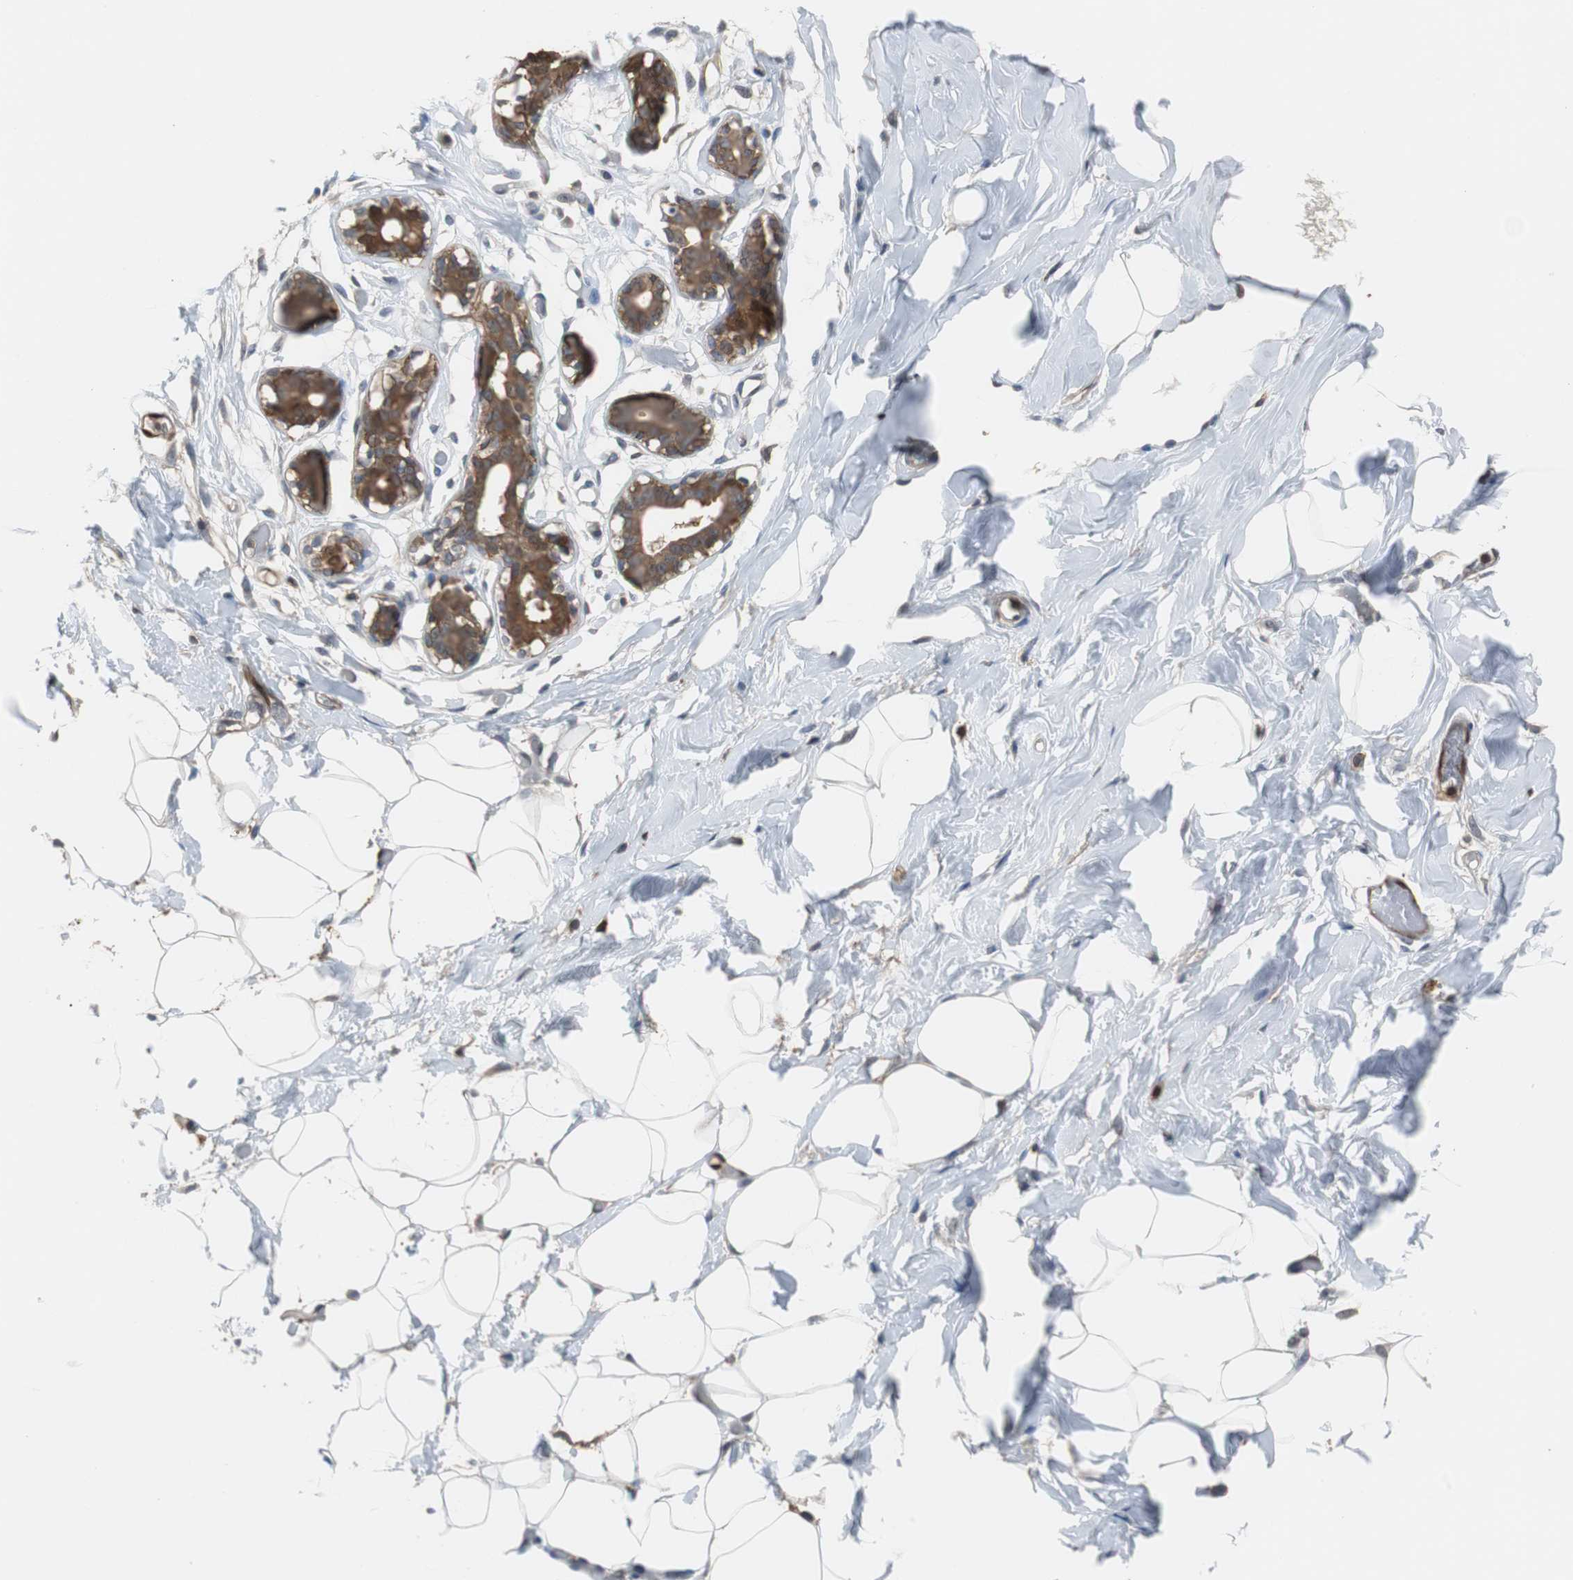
{"staining": {"intensity": "weak", "quantity": "25%-75%", "location": "cytoplasmic/membranous"}, "tissue": "adipose tissue", "cell_type": "Adipocytes", "image_type": "normal", "snomed": [{"axis": "morphology", "description": "Normal tissue, NOS"}, {"axis": "topography", "description": "Breast"}, {"axis": "topography", "description": "Soft tissue"}], "caption": "Adipocytes reveal low levels of weak cytoplasmic/membranous staining in approximately 25%-75% of cells in benign human adipose tissue. Immunohistochemistry (ihc) stains the protein in brown and the nuclei are stained blue.", "gene": "ANXA4", "patient": {"sex": "female", "age": 25}}